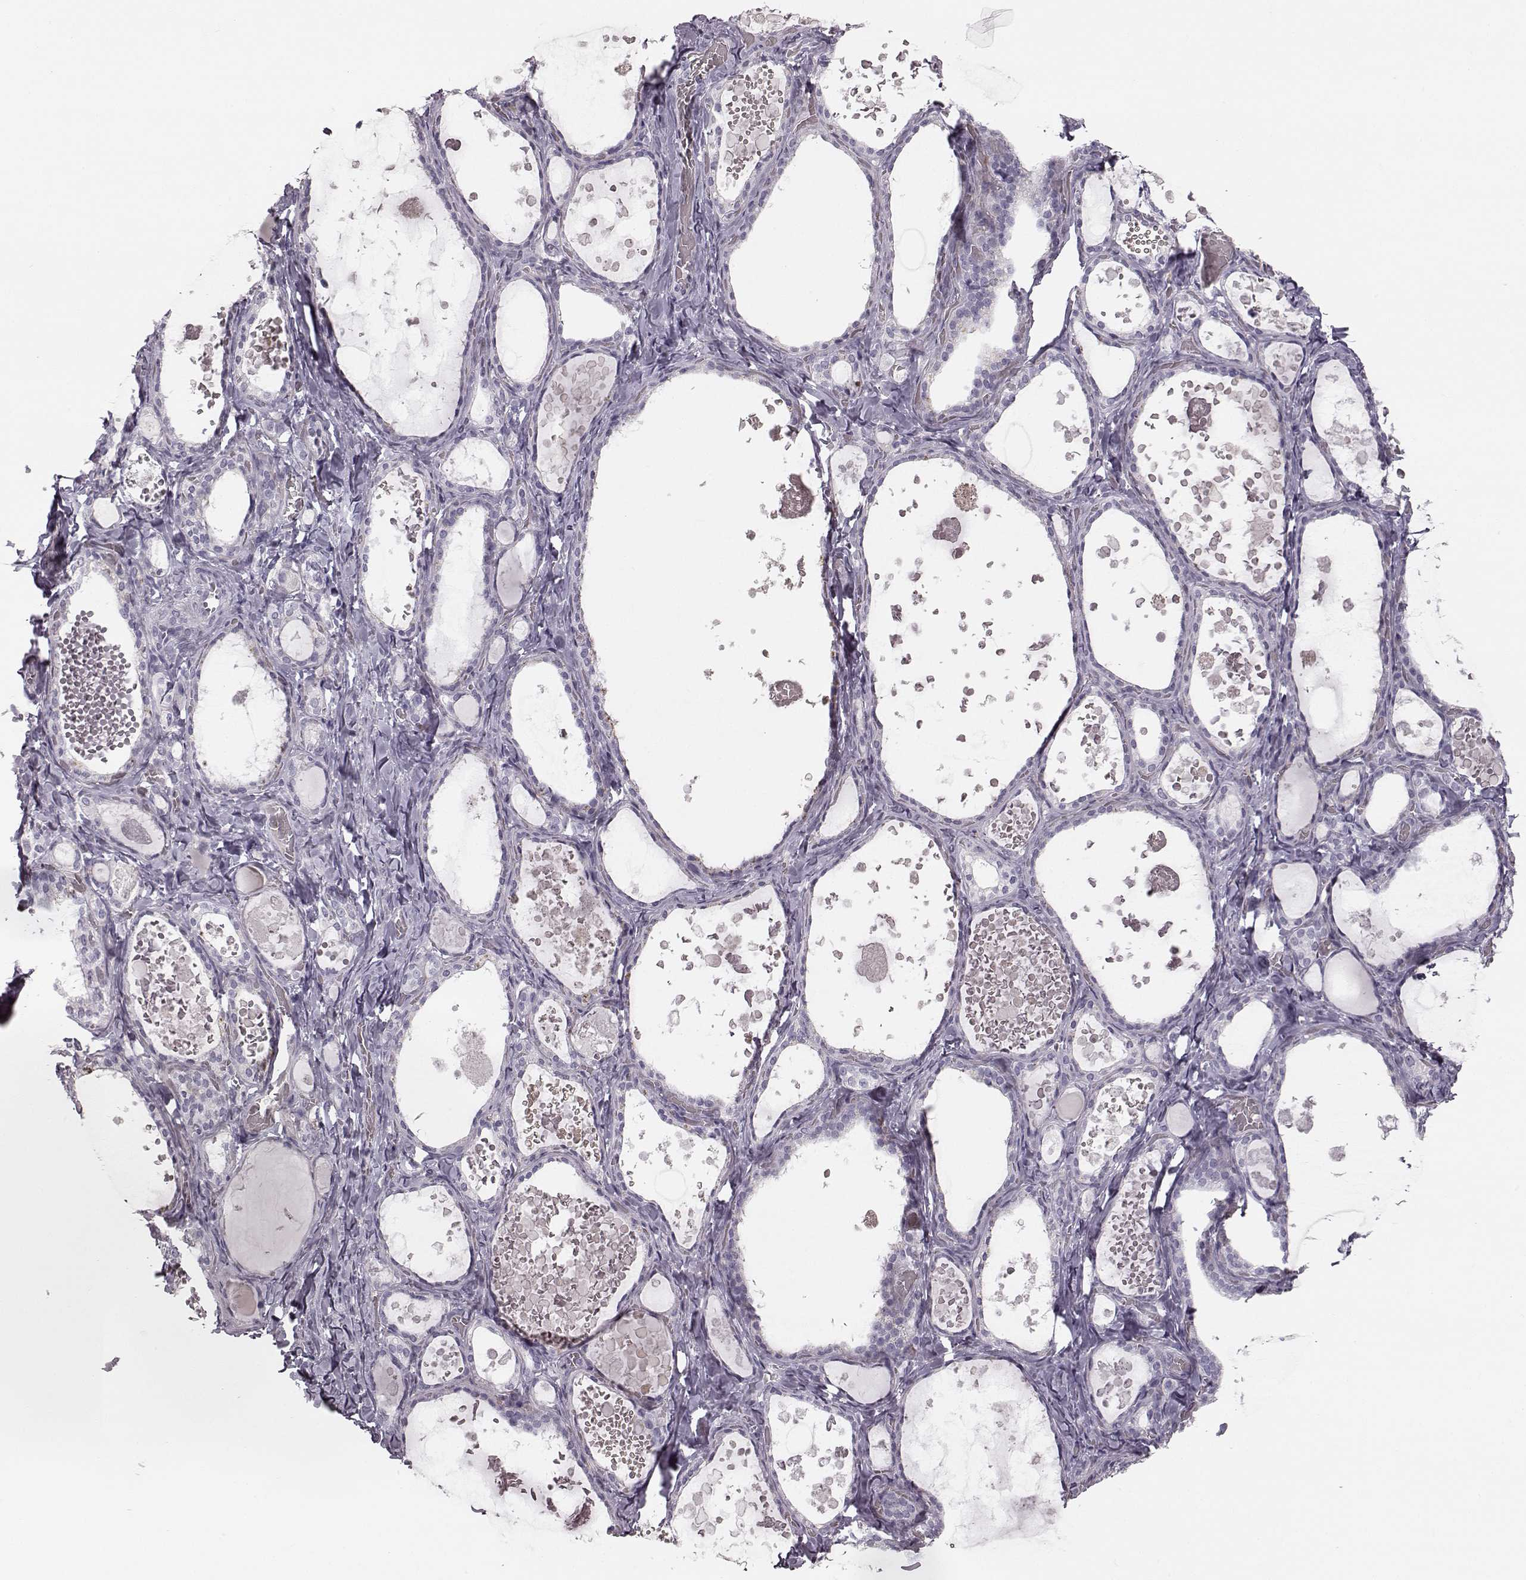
{"staining": {"intensity": "negative", "quantity": "none", "location": "none"}, "tissue": "thyroid gland", "cell_type": "Glandular cells", "image_type": "normal", "snomed": [{"axis": "morphology", "description": "Normal tissue, NOS"}, {"axis": "topography", "description": "Thyroid gland"}], "caption": "The immunohistochemistry photomicrograph has no significant expression in glandular cells of thyroid gland. (DAB immunohistochemistry with hematoxylin counter stain).", "gene": "ZNF433", "patient": {"sex": "female", "age": 56}}